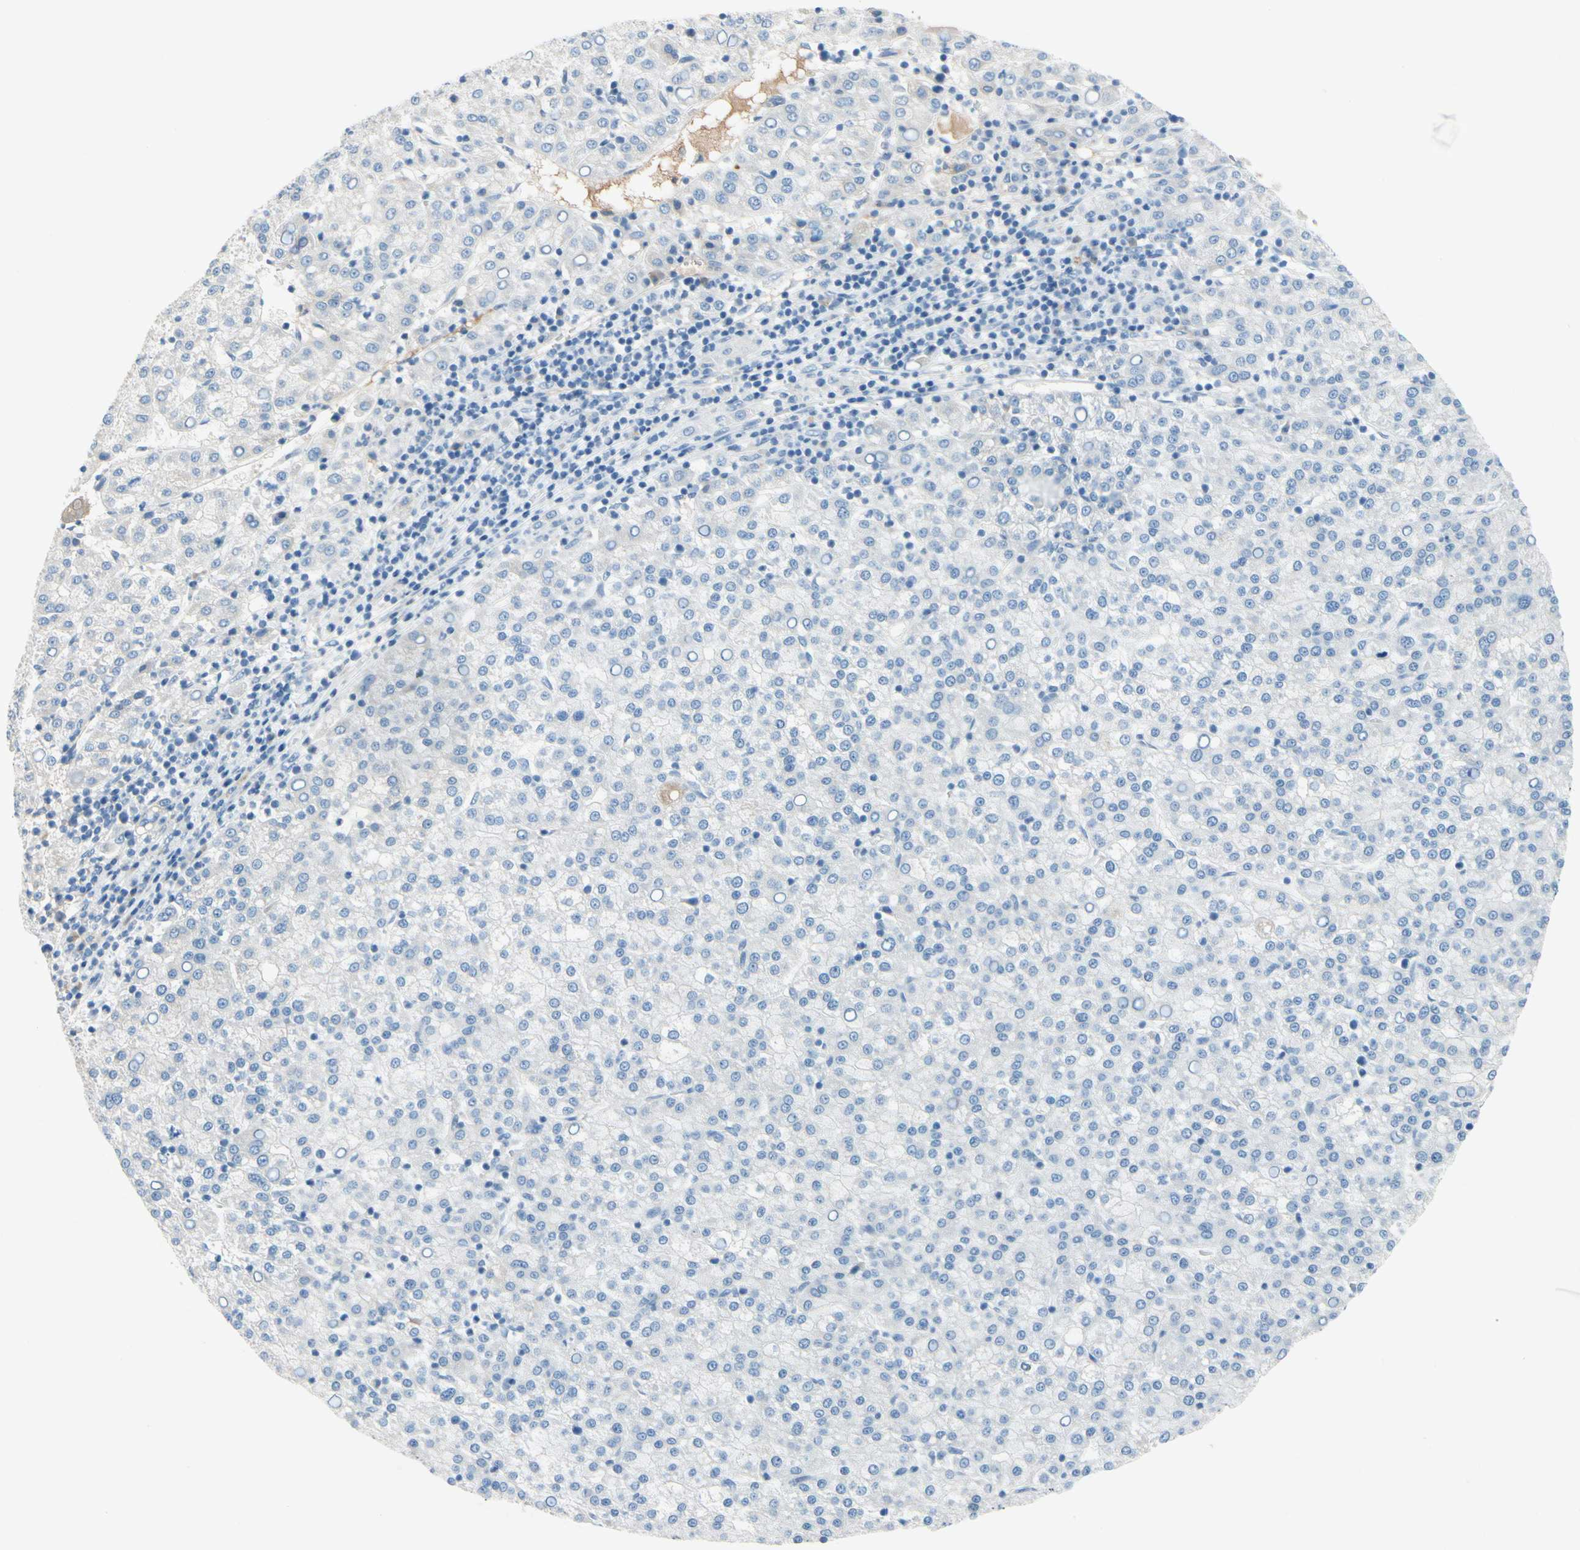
{"staining": {"intensity": "negative", "quantity": "none", "location": "none"}, "tissue": "liver cancer", "cell_type": "Tumor cells", "image_type": "cancer", "snomed": [{"axis": "morphology", "description": "Carcinoma, Hepatocellular, NOS"}, {"axis": "topography", "description": "Liver"}], "caption": "High magnification brightfield microscopy of liver cancer stained with DAB (brown) and counterstained with hematoxylin (blue): tumor cells show no significant positivity. (DAB (3,3'-diaminobenzidine) immunohistochemistry visualized using brightfield microscopy, high magnification).", "gene": "CNDP1", "patient": {"sex": "female", "age": 58}}